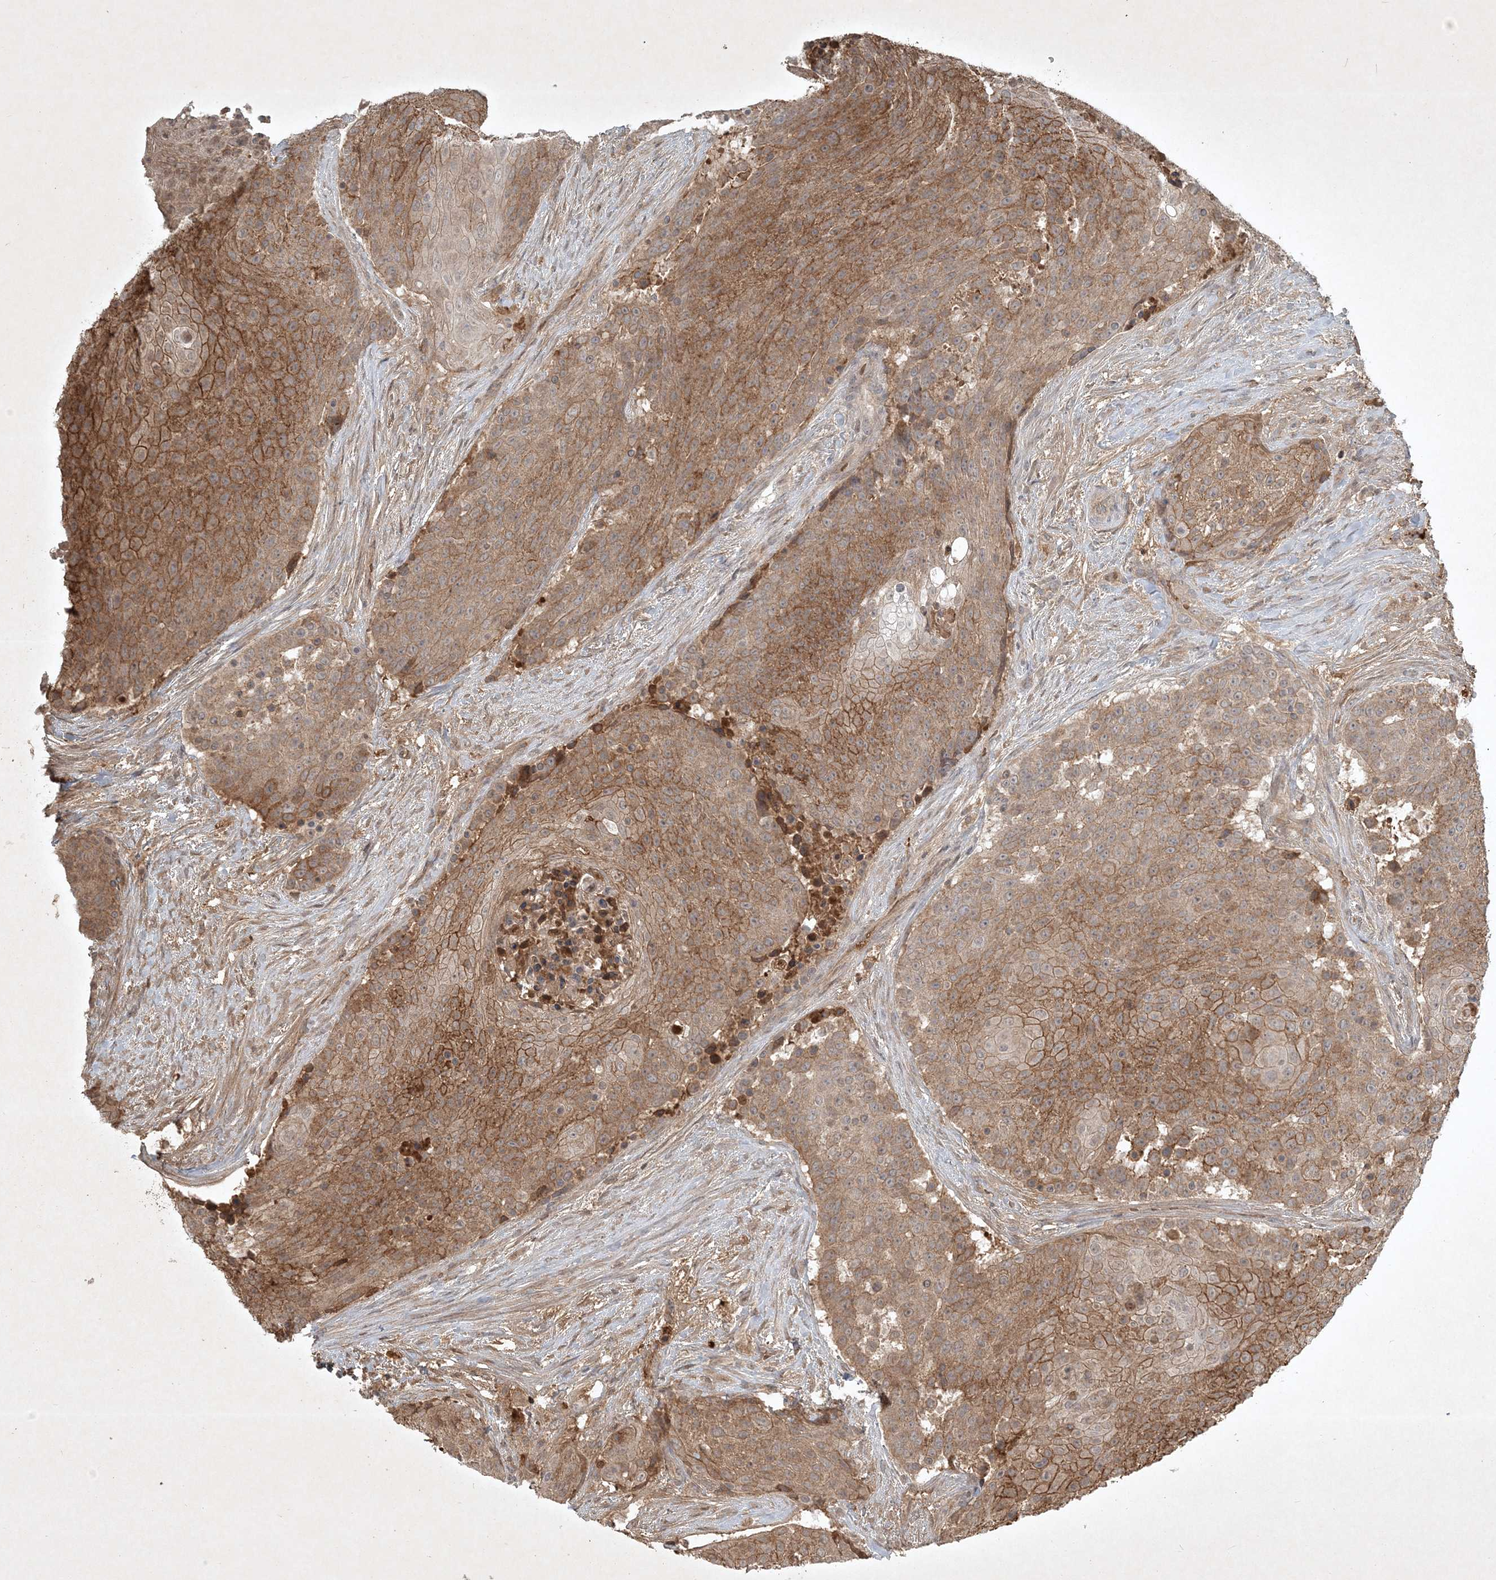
{"staining": {"intensity": "moderate", "quantity": ">75%", "location": "cytoplasmic/membranous"}, "tissue": "urothelial cancer", "cell_type": "Tumor cells", "image_type": "cancer", "snomed": [{"axis": "morphology", "description": "Urothelial carcinoma, High grade"}, {"axis": "topography", "description": "Urinary bladder"}], "caption": "Moderate cytoplasmic/membranous protein expression is present in approximately >75% of tumor cells in urothelial cancer.", "gene": "TNFAIP6", "patient": {"sex": "female", "age": 63}}